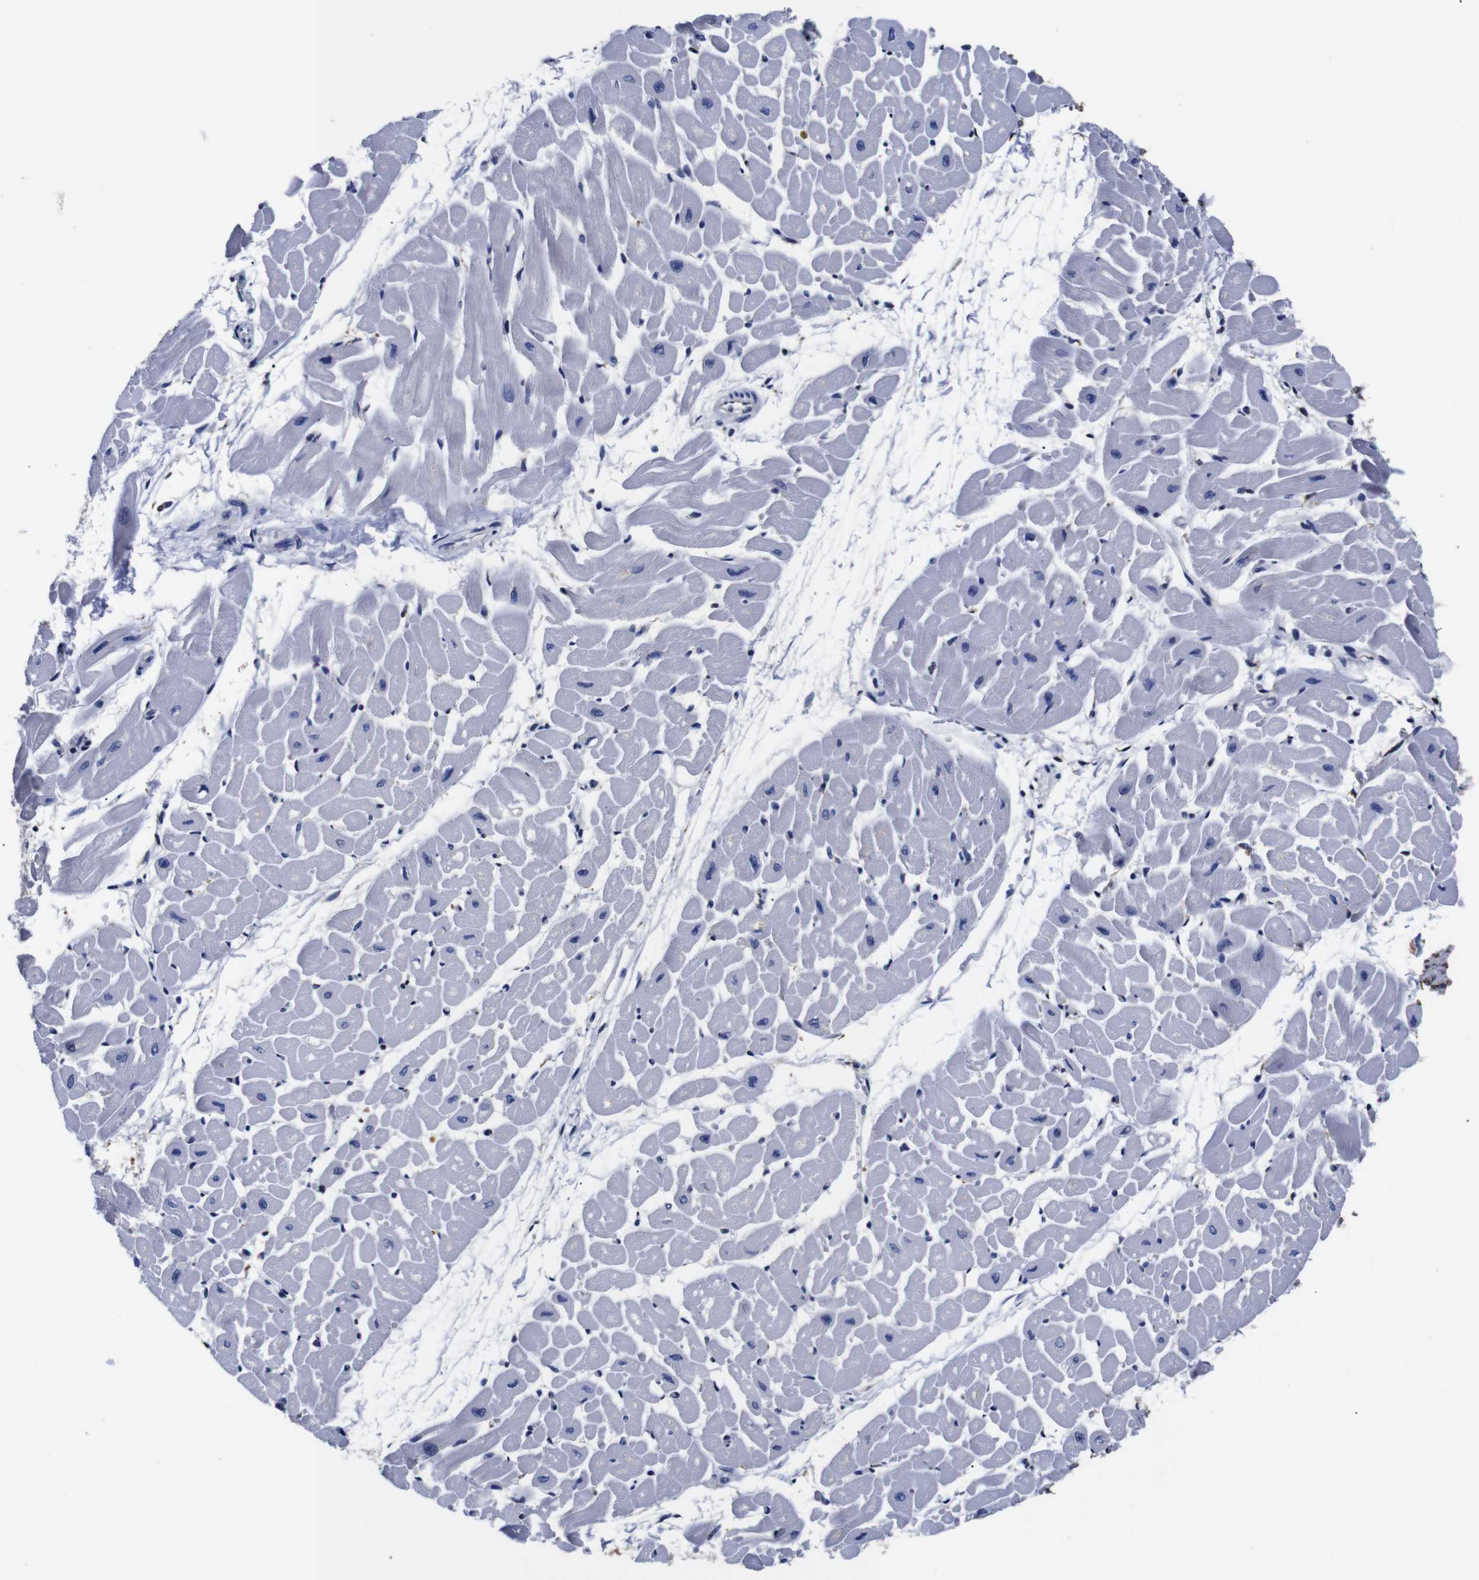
{"staining": {"intensity": "negative", "quantity": "none", "location": "none"}, "tissue": "heart muscle", "cell_type": "Cardiomyocytes", "image_type": "normal", "snomed": [{"axis": "morphology", "description": "Normal tissue, NOS"}, {"axis": "topography", "description": "Heart"}], "caption": "The image exhibits no staining of cardiomyocytes in benign heart muscle.", "gene": "PPIB", "patient": {"sex": "male", "age": 45}}